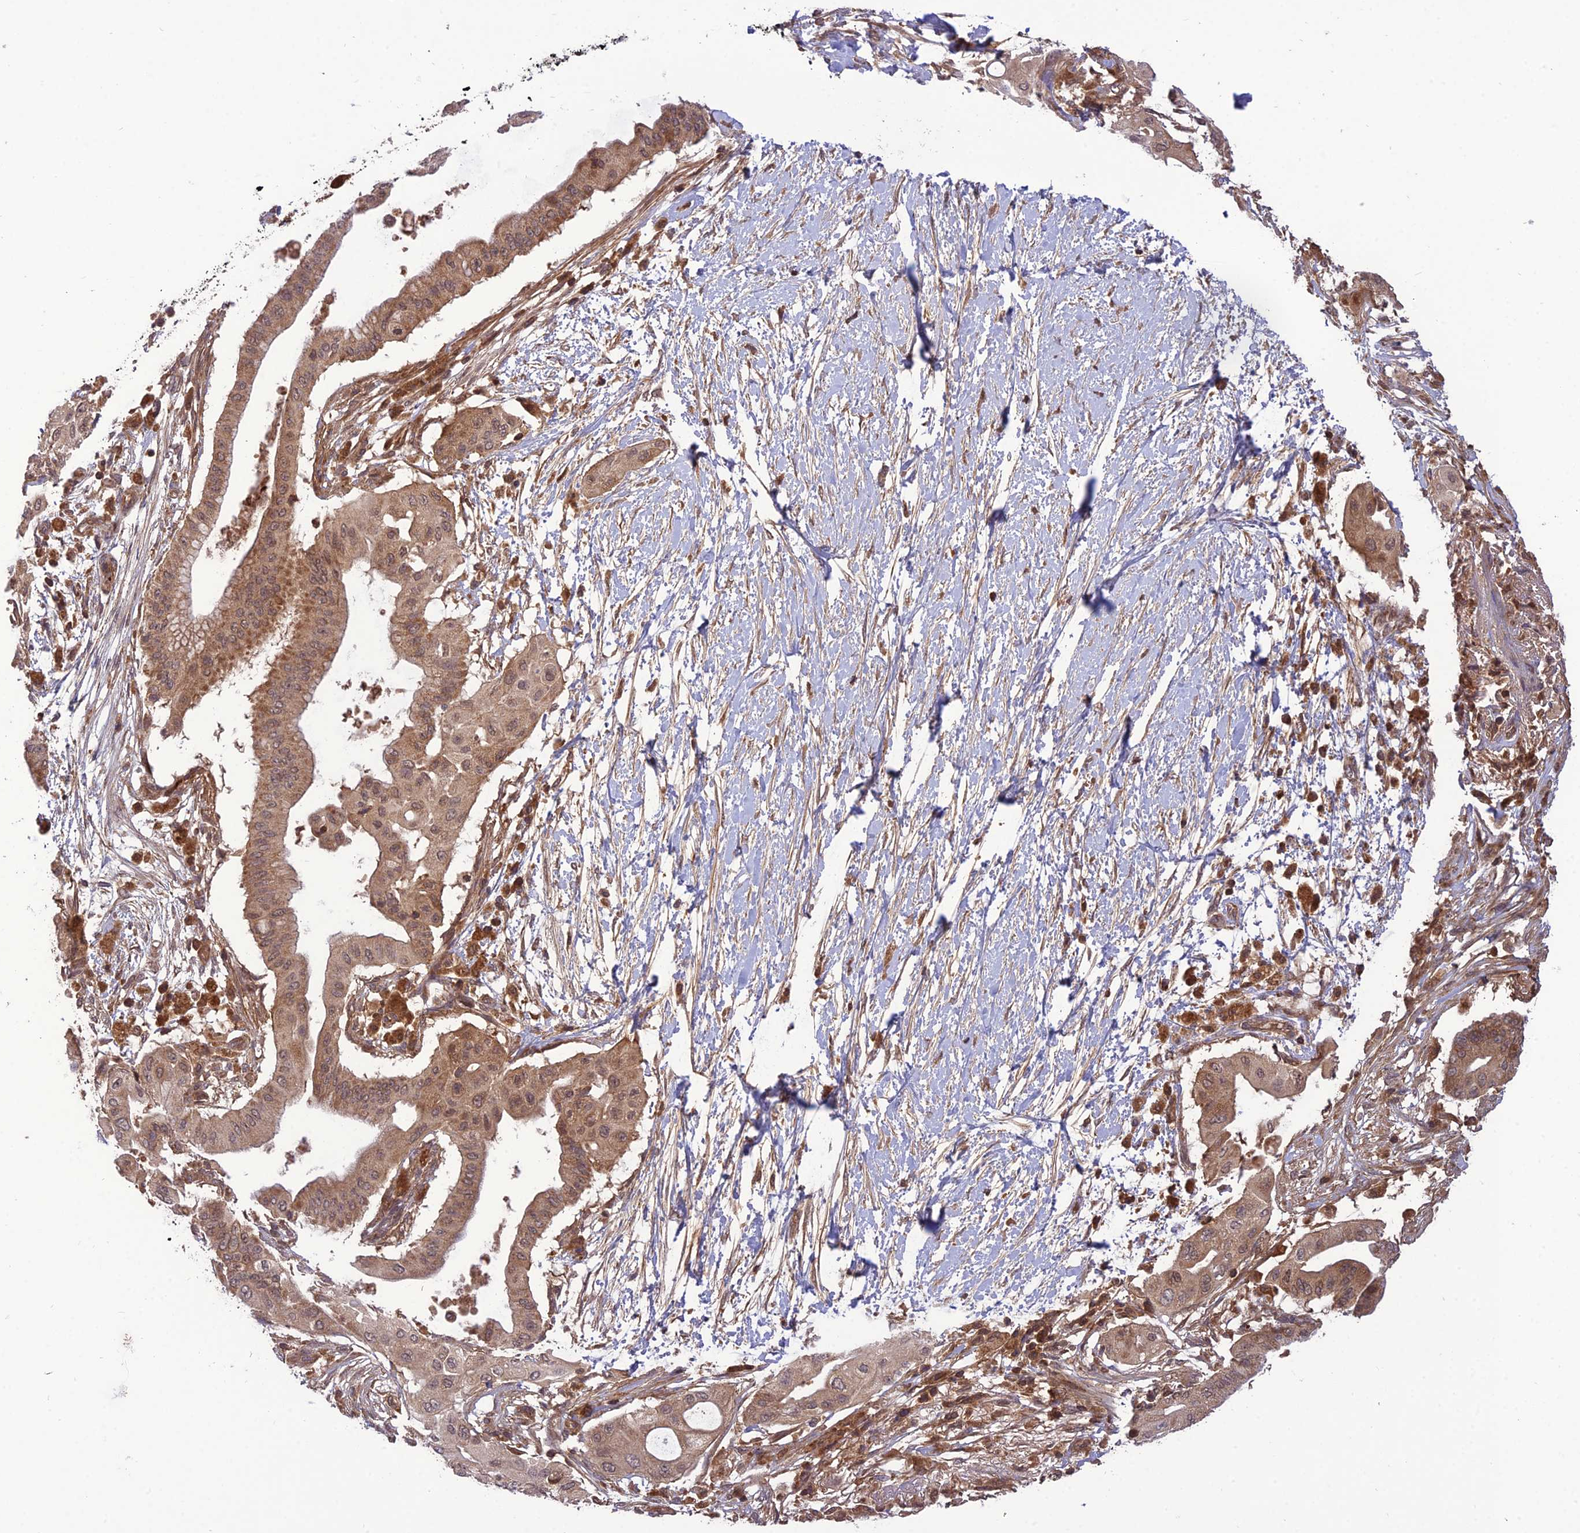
{"staining": {"intensity": "moderate", "quantity": ">75%", "location": "cytoplasmic/membranous,nuclear"}, "tissue": "pancreatic cancer", "cell_type": "Tumor cells", "image_type": "cancer", "snomed": [{"axis": "morphology", "description": "Adenocarcinoma, NOS"}, {"axis": "topography", "description": "Pancreas"}], "caption": "A micrograph of pancreatic cancer (adenocarcinoma) stained for a protein demonstrates moderate cytoplasmic/membranous and nuclear brown staining in tumor cells.", "gene": "NDUFC1", "patient": {"sex": "male", "age": 68}}